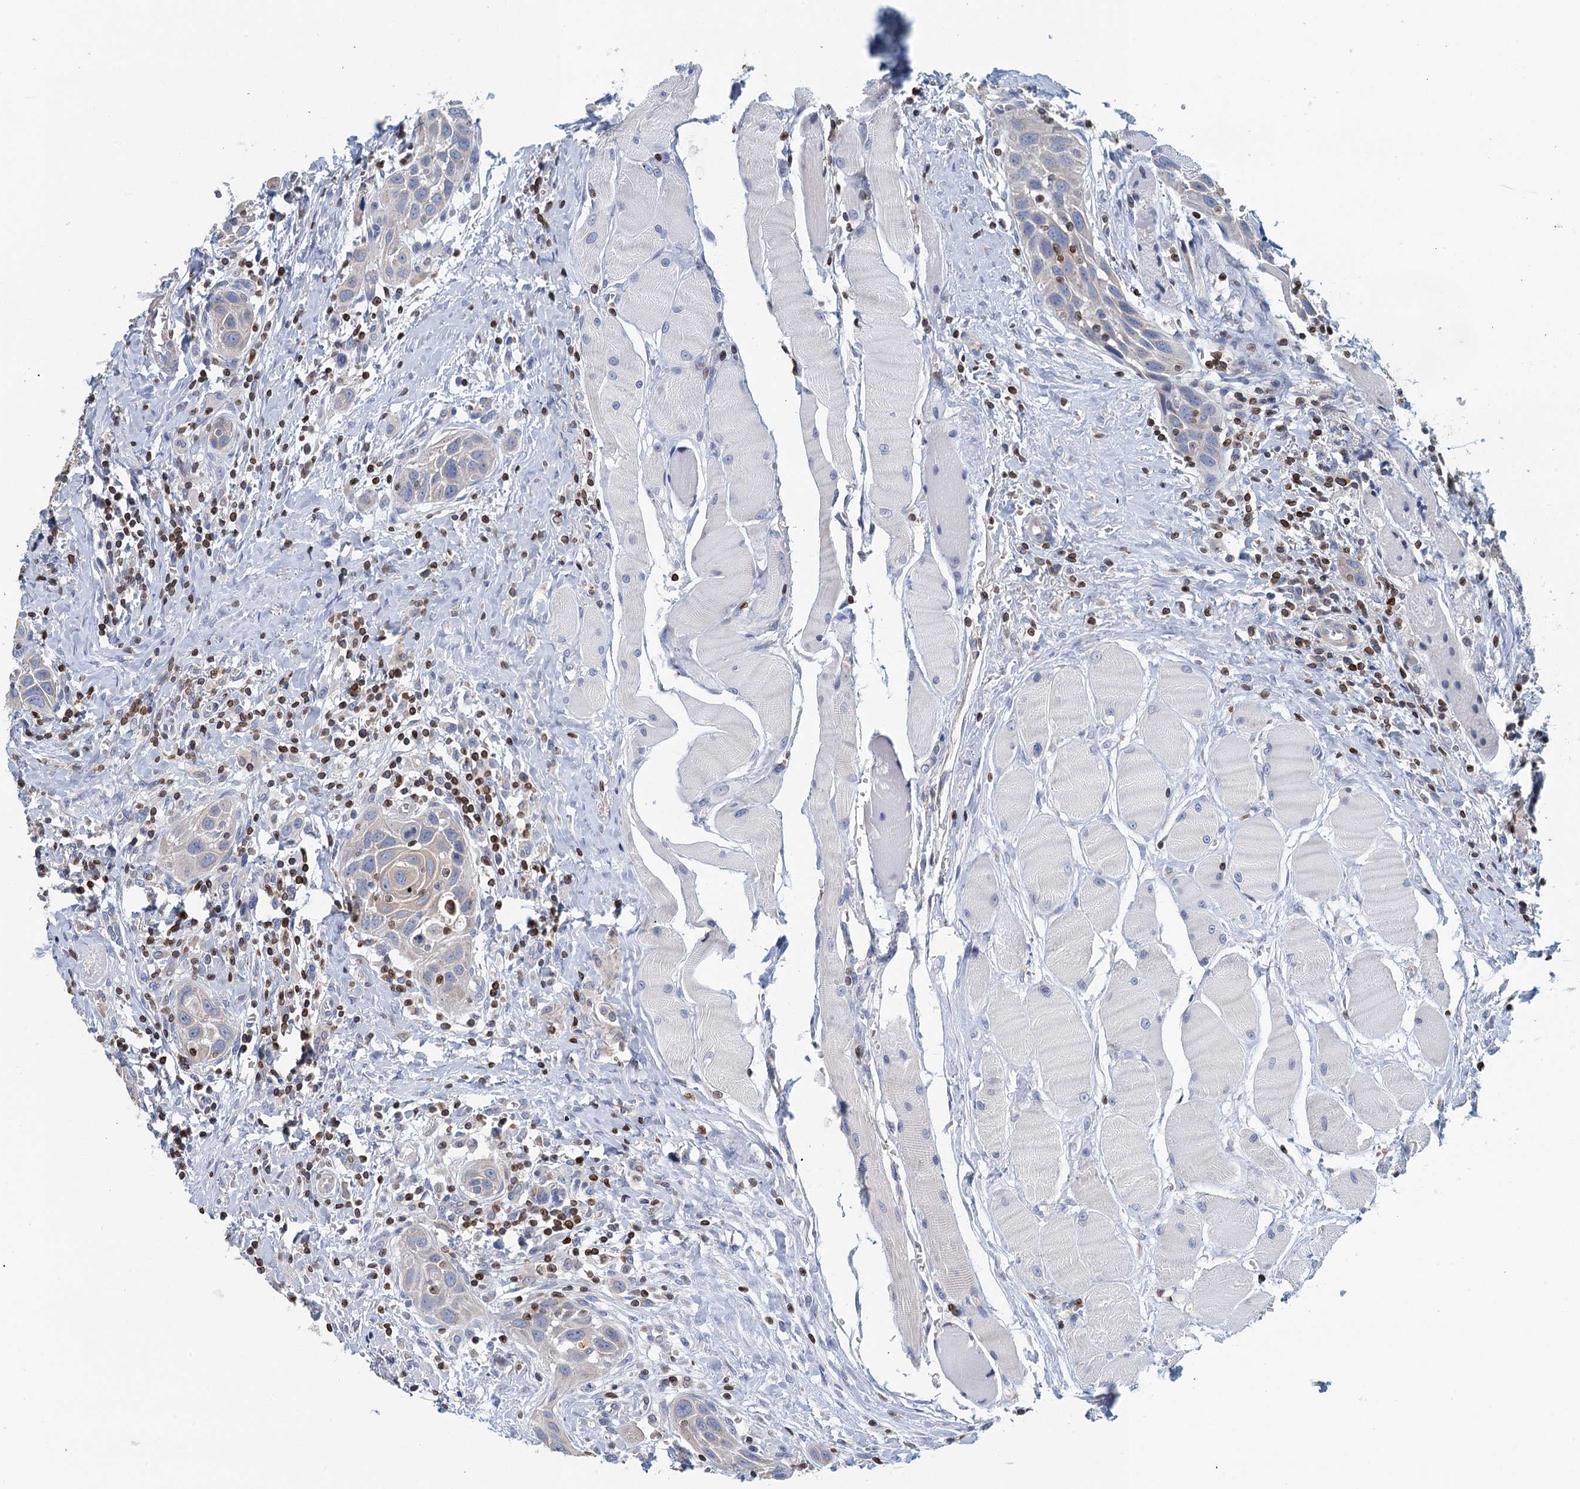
{"staining": {"intensity": "negative", "quantity": "none", "location": "none"}, "tissue": "head and neck cancer", "cell_type": "Tumor cells", "image_type": "cancer", "snomed": [{"axis": "morphology", "description": "Squamous cell carcinoma, NOS"}, {"axis": "topography", "description": "Oral tissue"}, {"axis": "topography", "description": "Head-Neck"}], "caption": "Head and neck cancer was stained to show a protein in brown. There is no significant staining in tumor cells. The staining was performed using DAB (3,3'-diaminobenzidine) to visualize the protein expression in brown, while the nuclei were stained in blue with hematoxylin (Magnification: 20x).", "gene": "TRAF3IP3", "patient": {"sex": "female", "age": 50}}